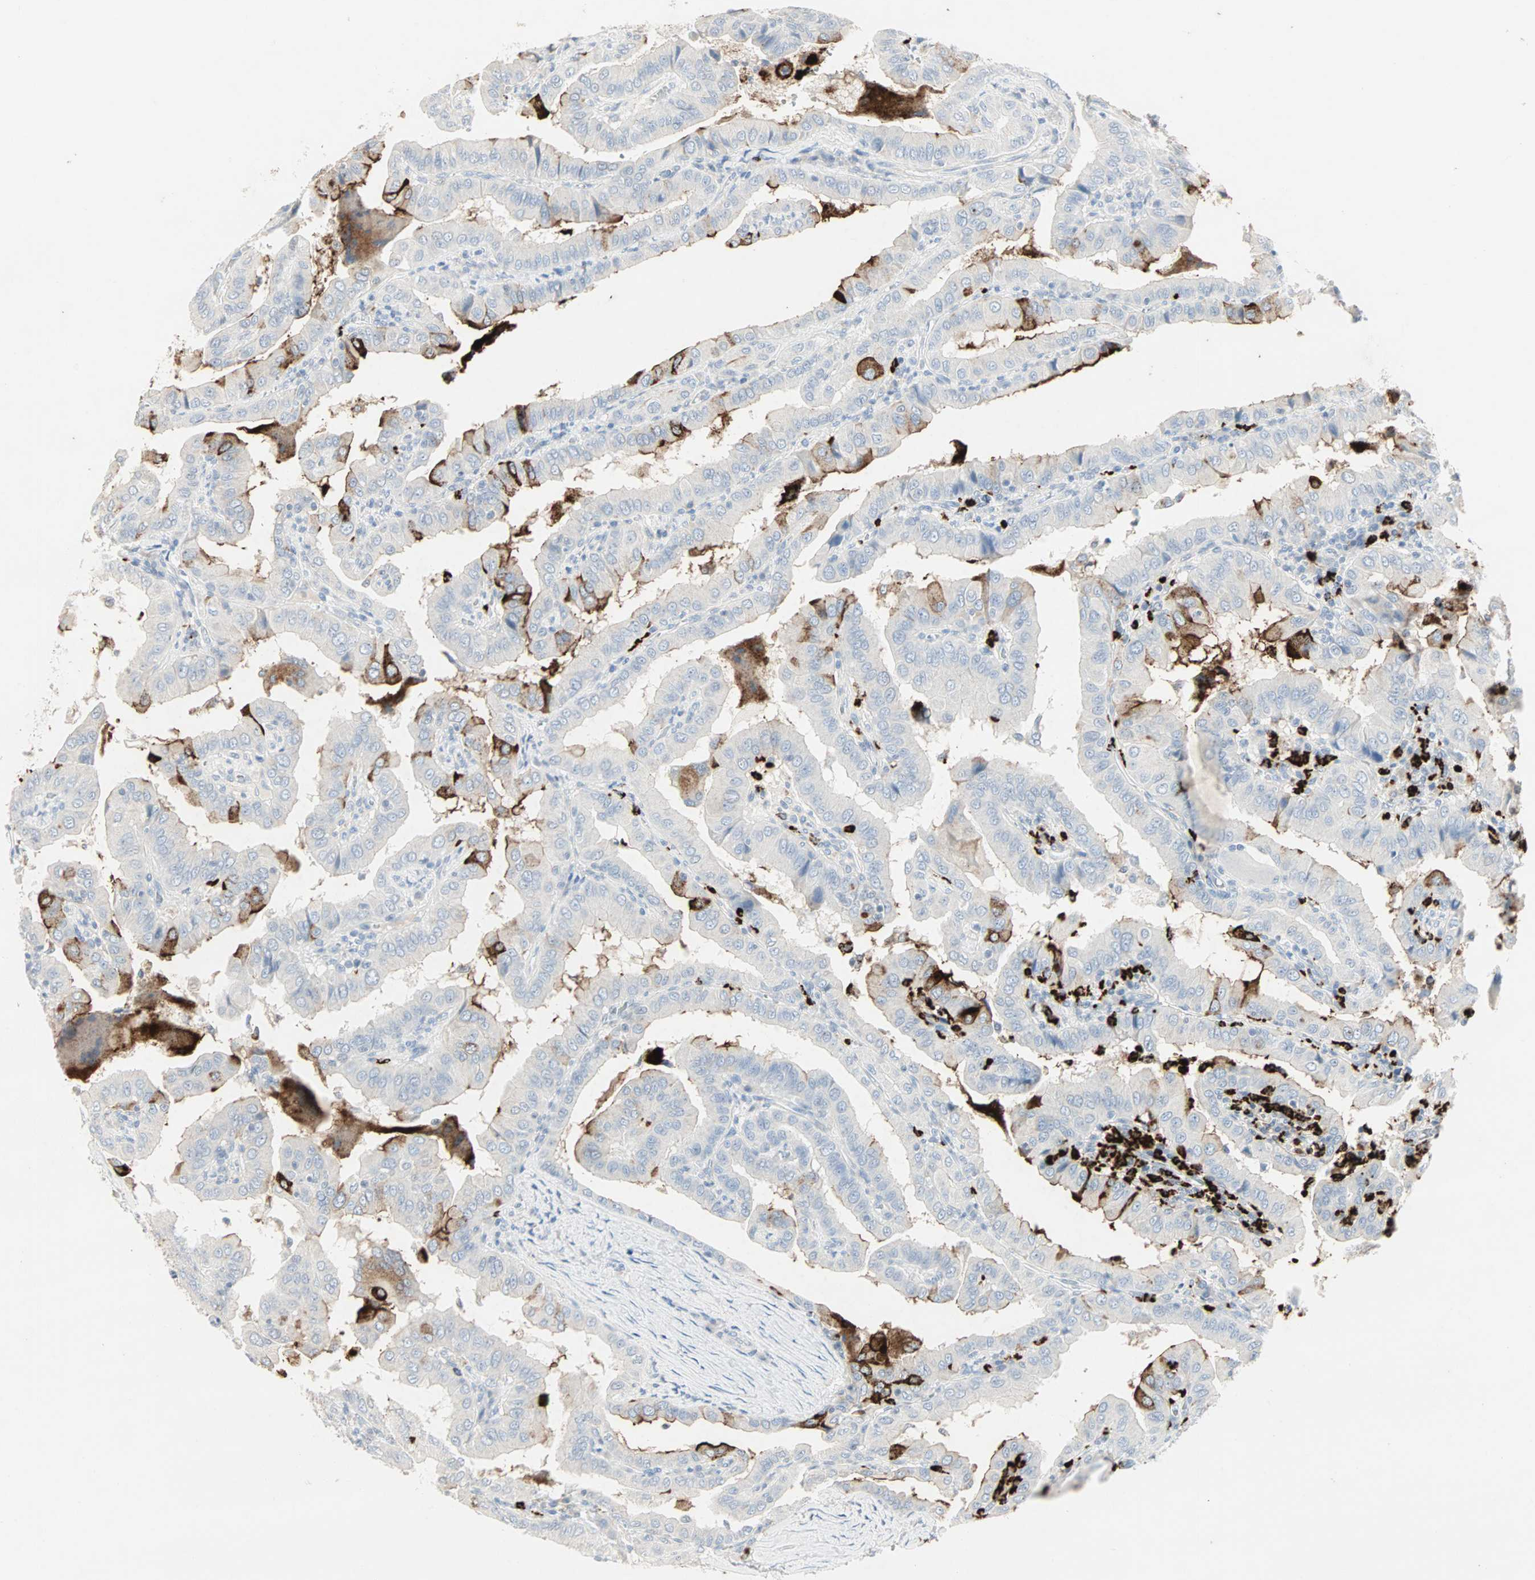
{"staining": {"intensity": "strong", "quantity": "<25%", "location": "cytoplasmic/membranous"}, "tissue": "thyroid cancer", "cell_type": "Tumor cells", "image_type": "cancer", "snomed": [{"axis": "morphology", "description": "Papillary adenocarcinoma, NOS"}, {"axis": "topography", "description": "Thyroid gland"}], "caption": "Immunohistochemical staining of human thyroid cancer (papillary adenocarcinoma) reveals medium levels of strong cytoplasmic/membranous protein positivity in approximately <25% of tumor cells. The staining was performed using DAB (3,3'-diaminobenzidine), with brown indicating positive protein expression. Nuclei are stained blue with hematoxylin.", "gene": "CEACAM6", "patient": {"sex": "male", "age": 33}}